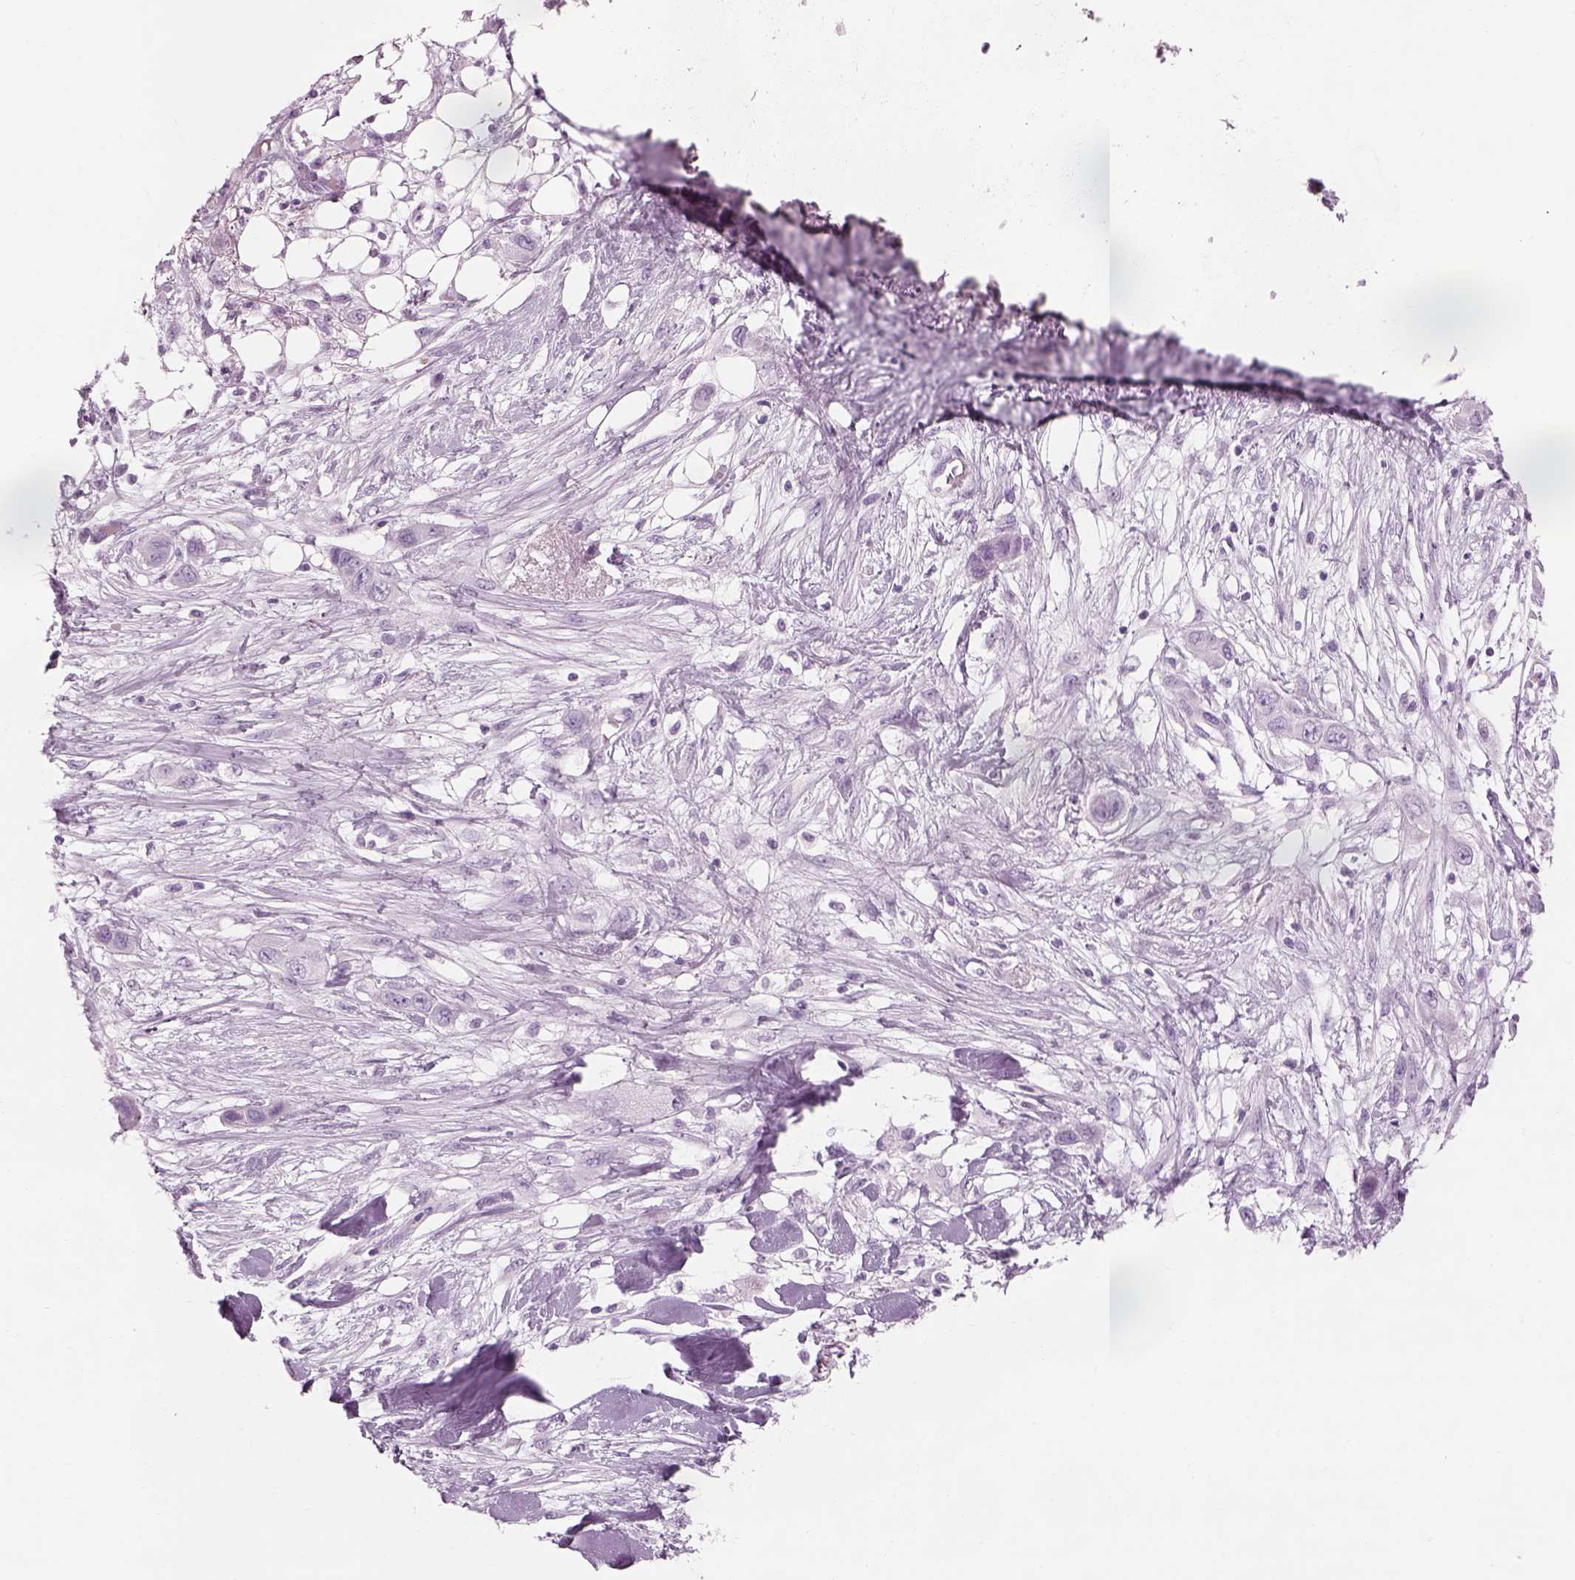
{"staining": {"intensity": "negative", "quantity": "none", "location": "none"}, "tissue": "skin cancer", "cell_type": "Tumor cells", "image_type": "cancer", "snomed": [{"axis": "morphology", "description": "Squamous cell carcinoma, NOS"}, {"axis": "topography", "description": "Skin"}], "caption": "High power microscopy histopathology image of an IHC histopathology image of skin cancer, revealing no significant positivity in tumor cells.", "gene": "SAG", "patient": {"sex": "male", "age": 79}}